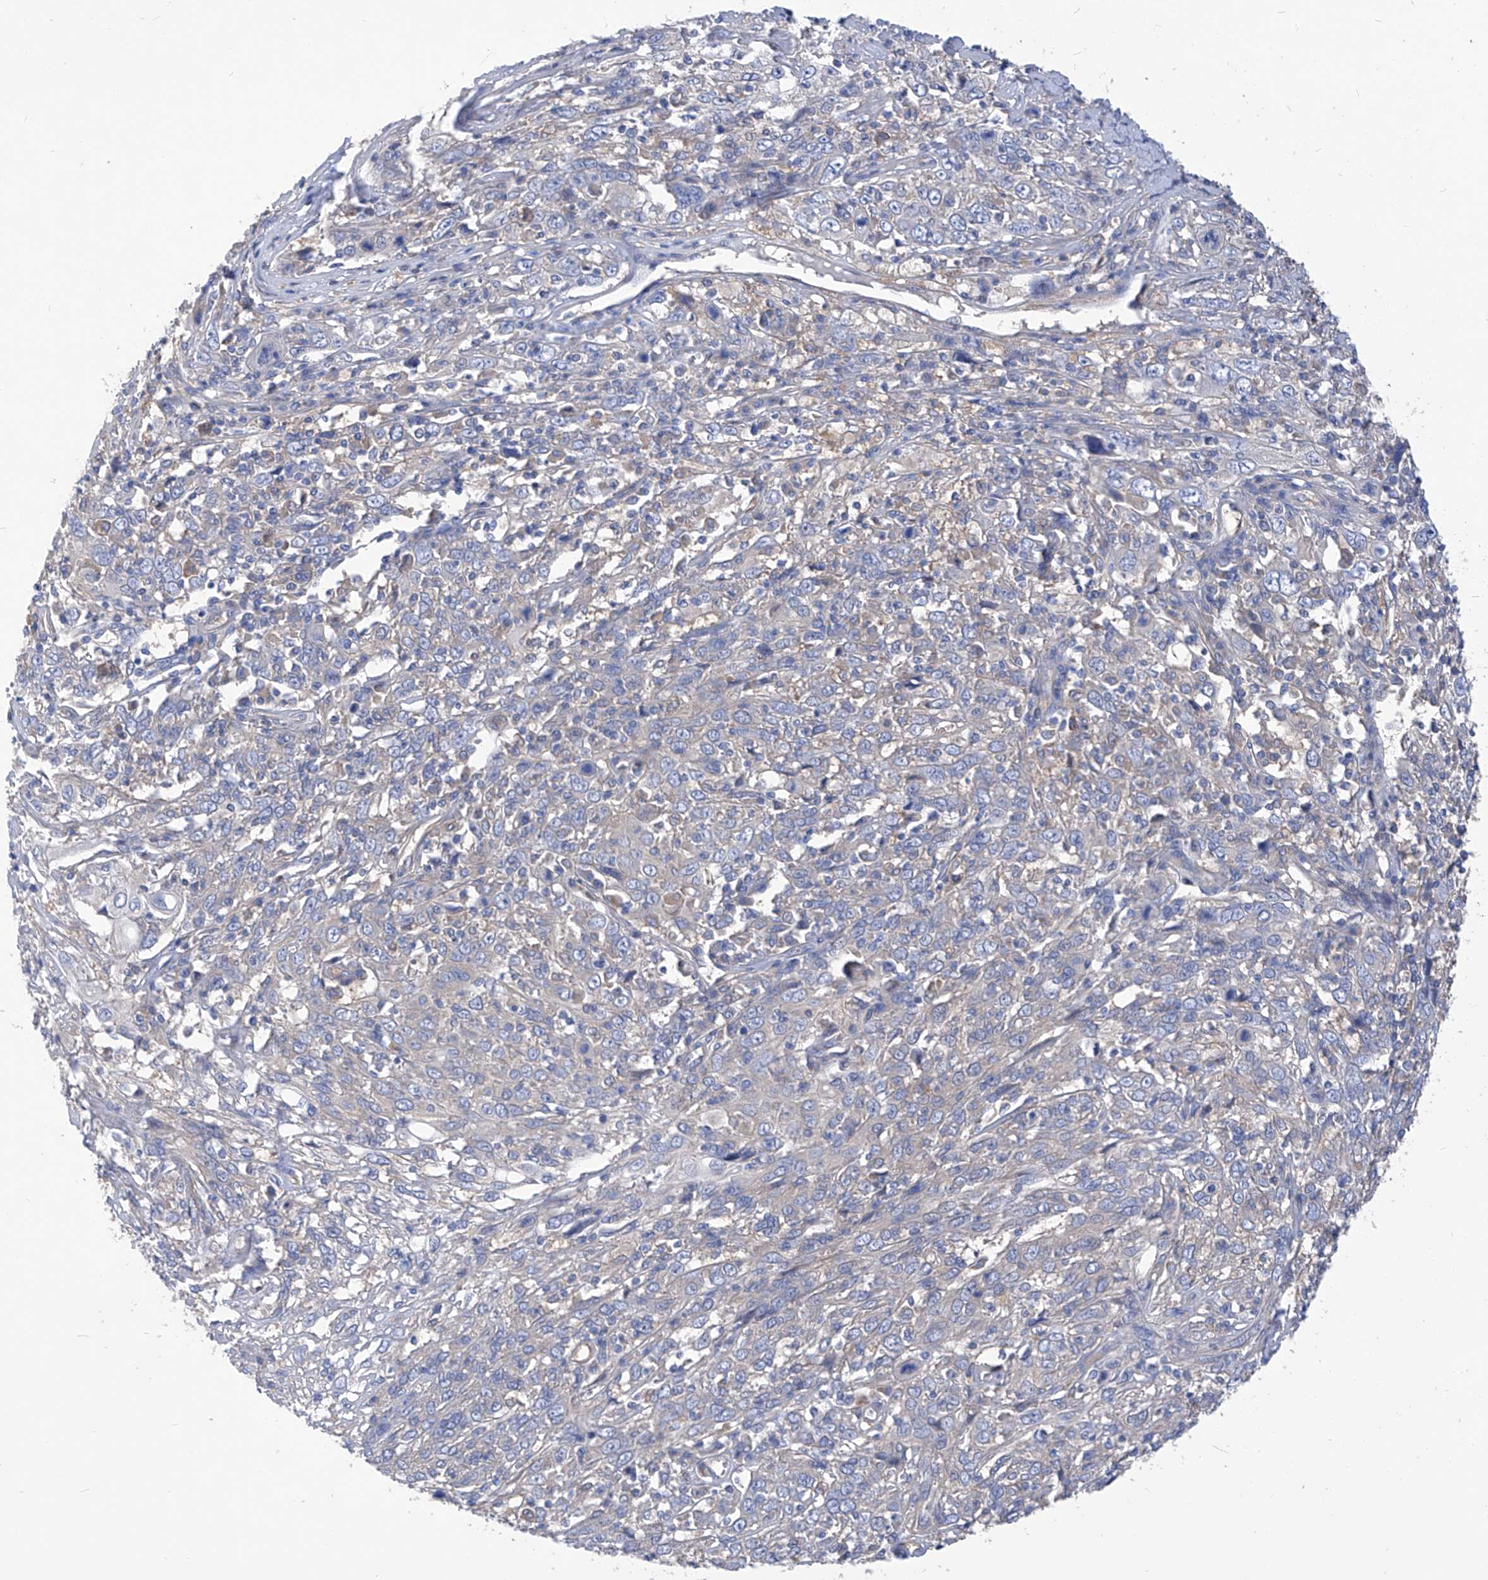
{"staining": {"intensity": "weak", "quantity": "<25%", "location": "cytoplasmic/membranous"}, "tissue": "cervical cancer", "cell_type": "Tumor cells", "image_type": "cancer", "snomed": [{"axis": "morphology", "description": "Squamous cell carcinoma, NOS"}, {"axis": "topography", "description": "Cervix"}], "caption": "IHC histopathology image of cervical cancer (squamous cell carcinoma) stained for a protein (brown), which shows no expression in tumor cells.", "gene": "XPNPEP1", "patient": {"sex": "female", "age": 46}}